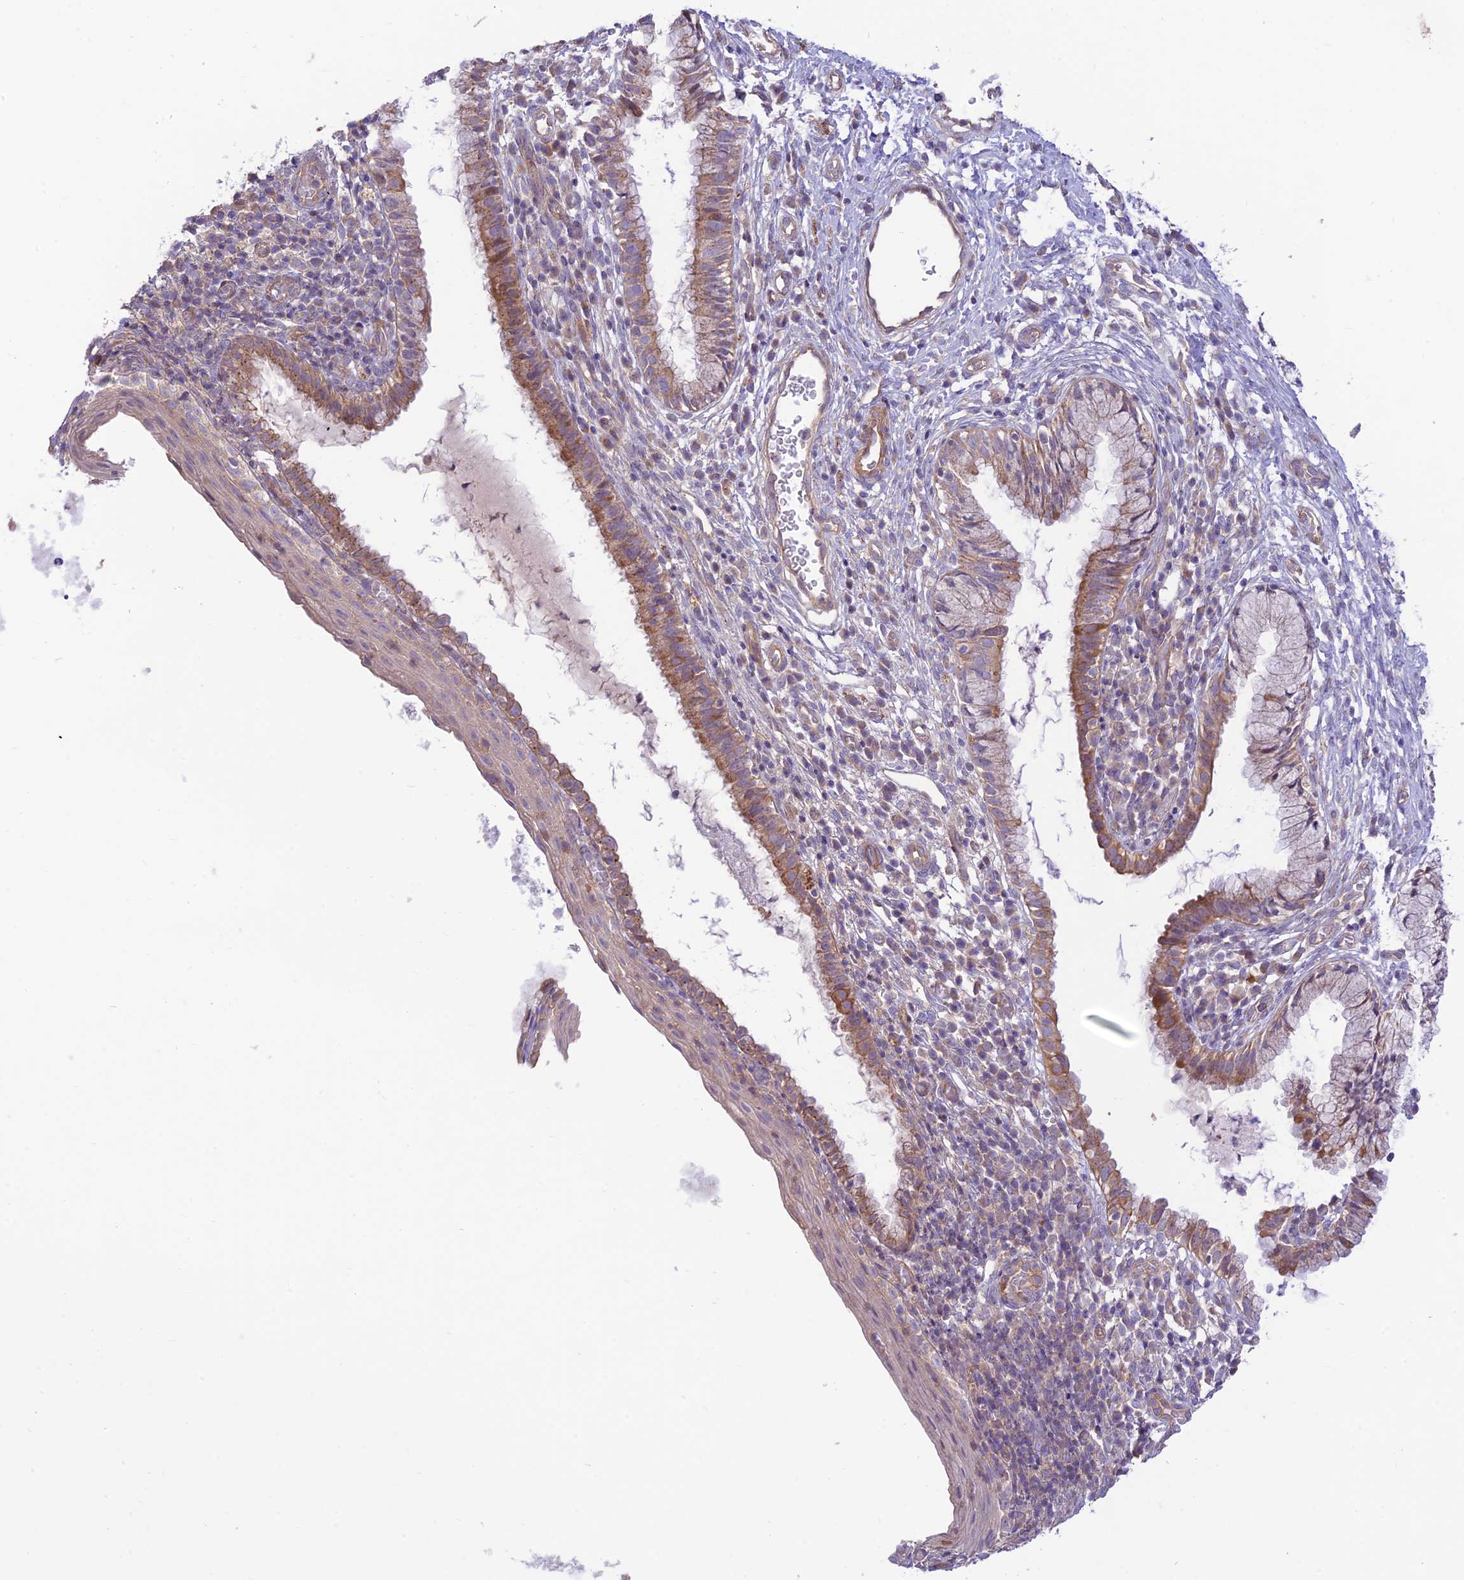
{"staining": {"intensity": "moderate", "quantity": "25%-75%", "location": "cytoplasmic/membranous"}, "tissue": "cervix", "cell_type": "Glandular cells", "image_type": "normal", "snomed": [{"axis": "morphology", "description": "Normal tissue, NOS"}, {"axis": "topography", "description": "Cervix"}], "caption": "Protein staining reveals moderate cytoplasmic/membranous staining in about 25%-75% of glandular cells in normal cervix.", "gene": "KCNAB1", "patient": {"sex": "female", "age": 27}}